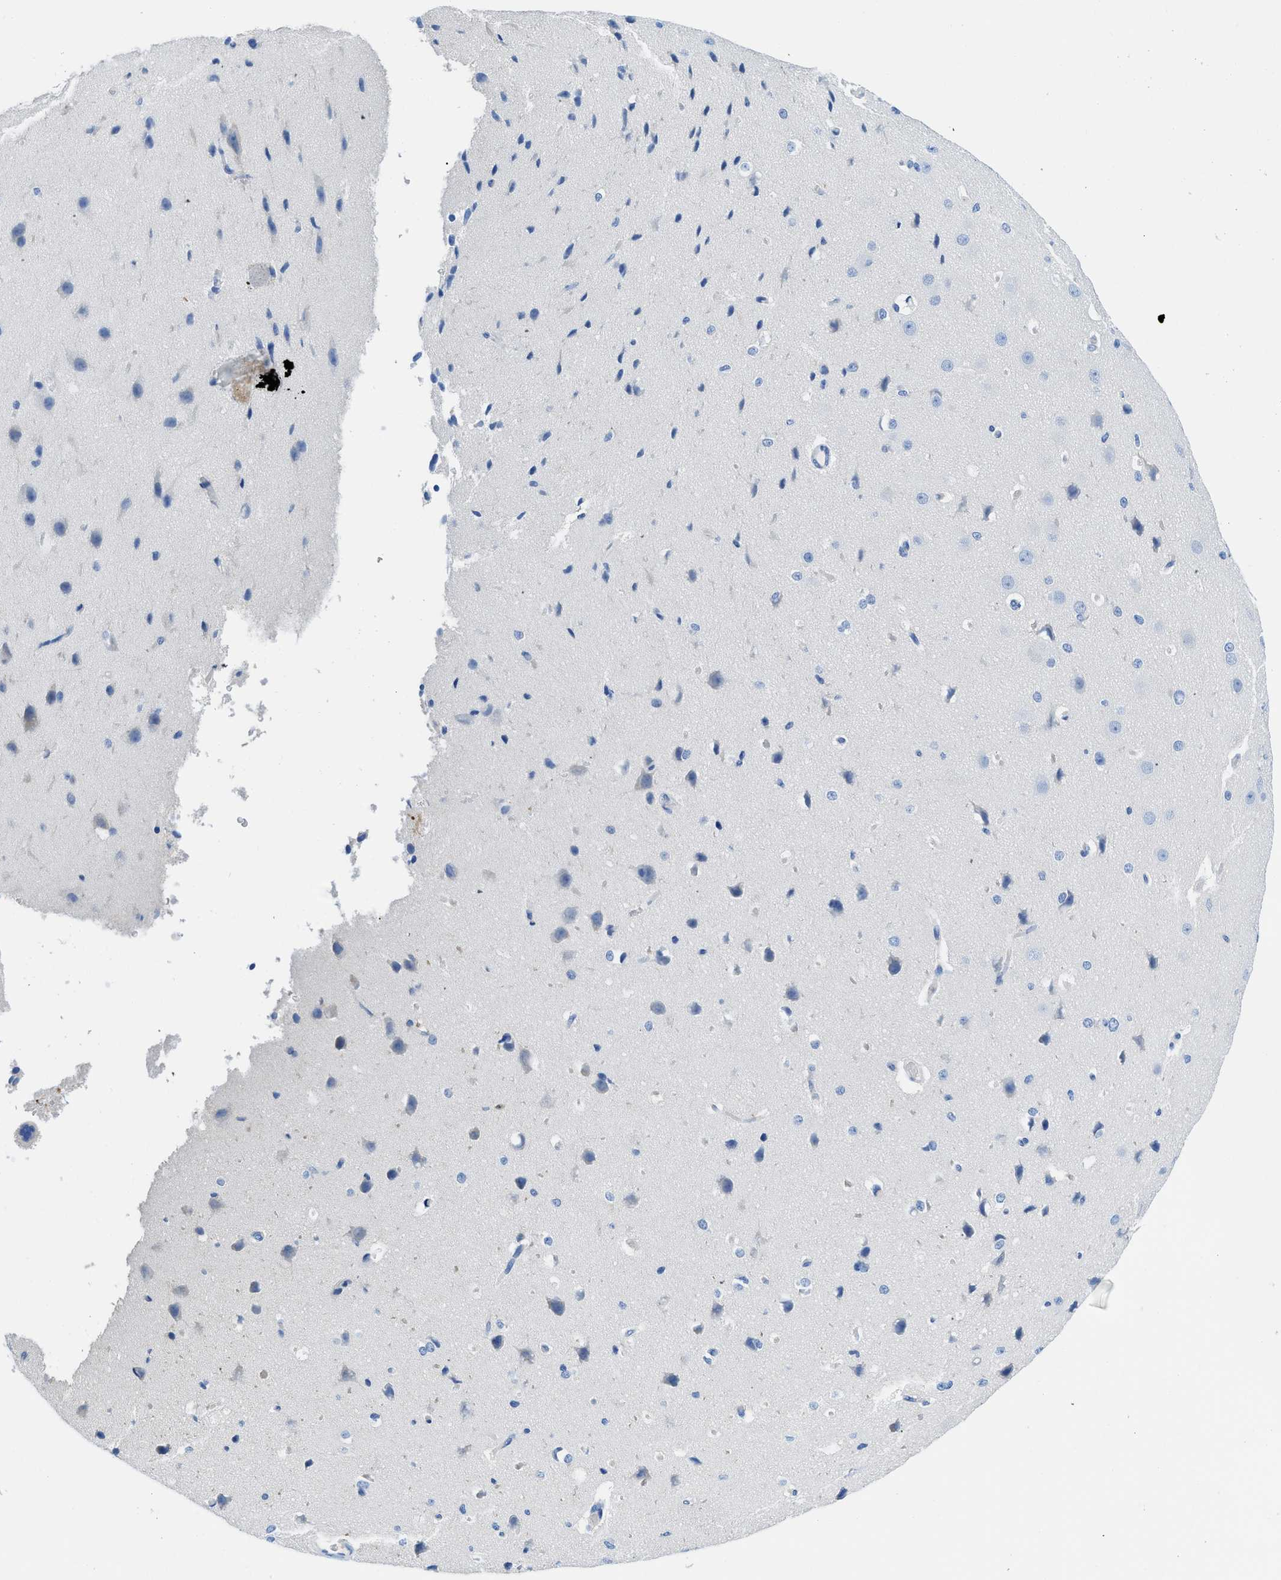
{"staining": {"intensity": "negative", "quantity": "none", "location": "none"}, "tissue": "cerebral cortex", "cell_type": "Endothelial cells", "image_type": "normal", "snomed": [{"axis": "morphology", "description": "Normal tissue, NOS"}, {"axis": "morphology", "description": "Developmental malformation"}, {"axis": "topography", "description": "Cerebral cortex"}], "caption": "IHC histopathology image of unremarkable cerebral cortex: cerebral cortex stained with DAB shows no significant protein expression in endothelial cells.", "gene": "NEB", "patient": {"sex": "female", "age": 30}}